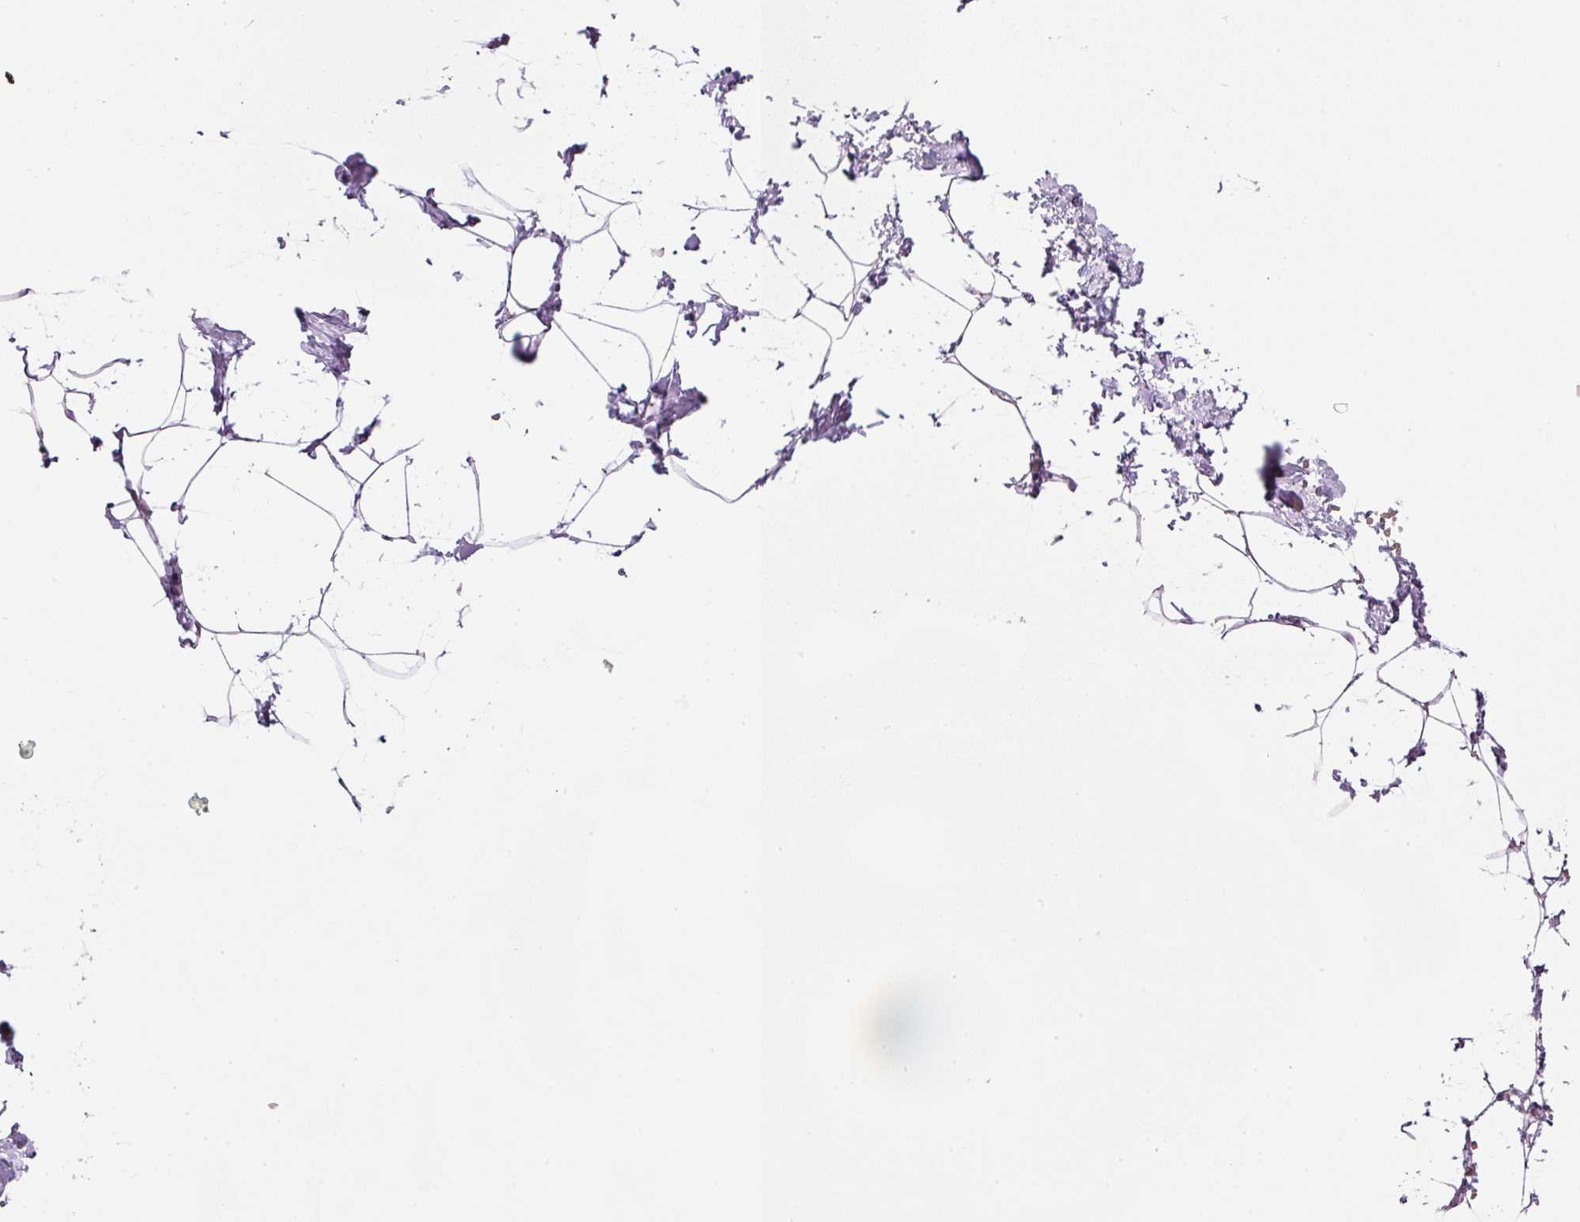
{"staining": {"intensity": "negative", "quantity": "none", "location": "none"}, "tissue": "breast", "cell_type": "Adipocytes", "image_type": "normal", "snomed": [{"axis": "morphology", "description": "Normal tissue, NOS"}, {"axis": "topography", "description": "Breast"}], "caption": "This is a micrograph of IHC staining of normal breast, which shows no expression in adipocytes.", "gene": "SRC", "patient": {"sex": "female", "age": 23}}